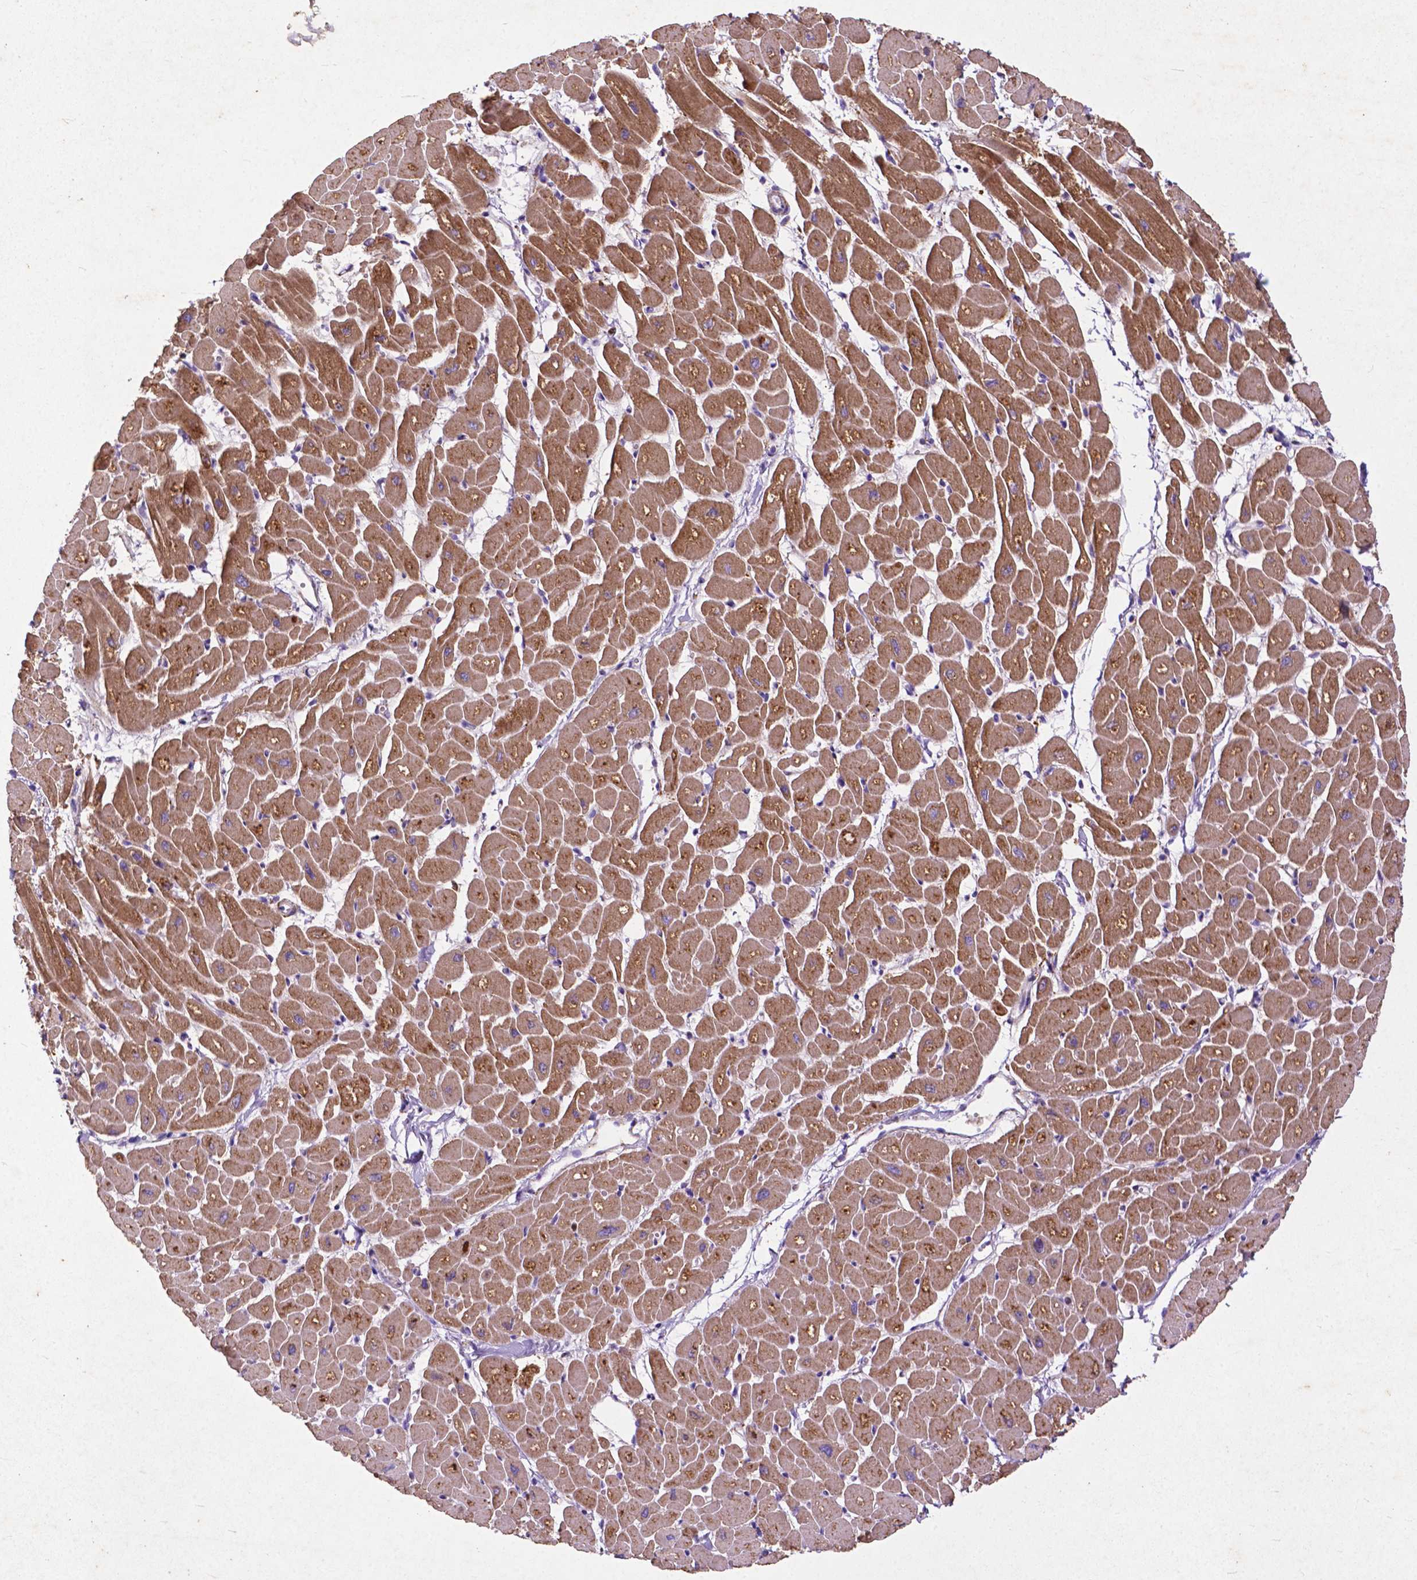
{"staining": {"intensity": "moderate", "quantity": ">75%", "location": "cytoplasmic/membranous"}, "tissue": "heart muscle", "cell_type": "Cardiomyocytes", "image_type": "normal", "snomed": [{"axis": "morphology", "description": "Normal tissue, NOS"}, {"axis": "topography", "description": "Heart"}], "caption": "Immunohistochemistry (IHC) of normal heart muscle displays medium levels of moderate cytoplasmic/membranous positivity in approximately >75% of cardiomyocytes. The protein of interest is stained brown, and the nuclei are stained in blue (DAB (3,3'-diaminobenzidine) IHC with brightfield microscopy, high magnification).", "gene": "THEGL", "patient": {"sex": "male", "age": 57}}